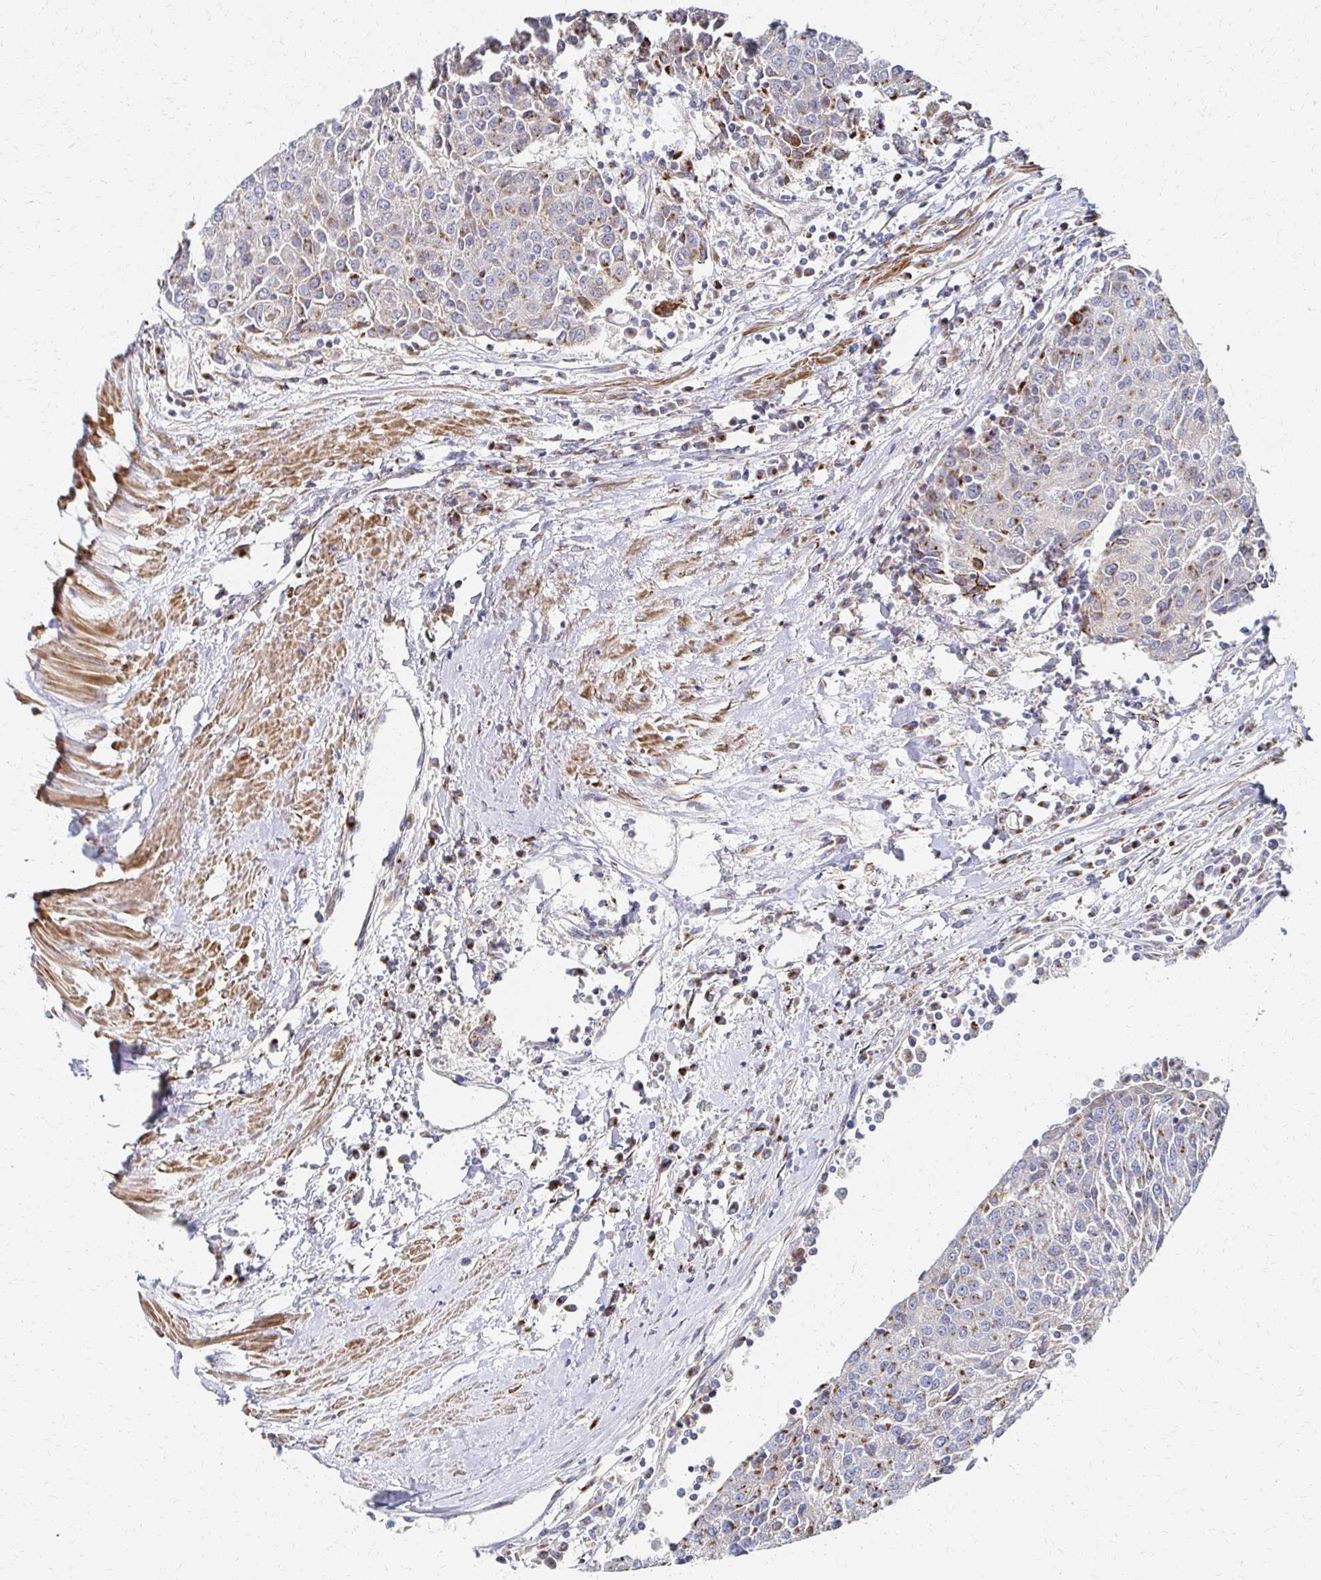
{"staining": {"intensity": "moderate", "quantity": "<25%", "location": "cytoplasmic/membranous"}, "tissue": "urothelial cancer", "cell_type": "Tumor cells", "image_type": "cancer", "snomed": [{"axis": "morphology", "description": "Urothelial carcinoma, High grade"}, {"axis": "topography", "description": "Urinary bladder"}], "caption": "Moderate cytoplasmic/membranous protein expression is present in about <25% of tumor cells in urothelial cancer.", "gene": "MAN1A1", "patient": {"sex": "female", "age": 85}}